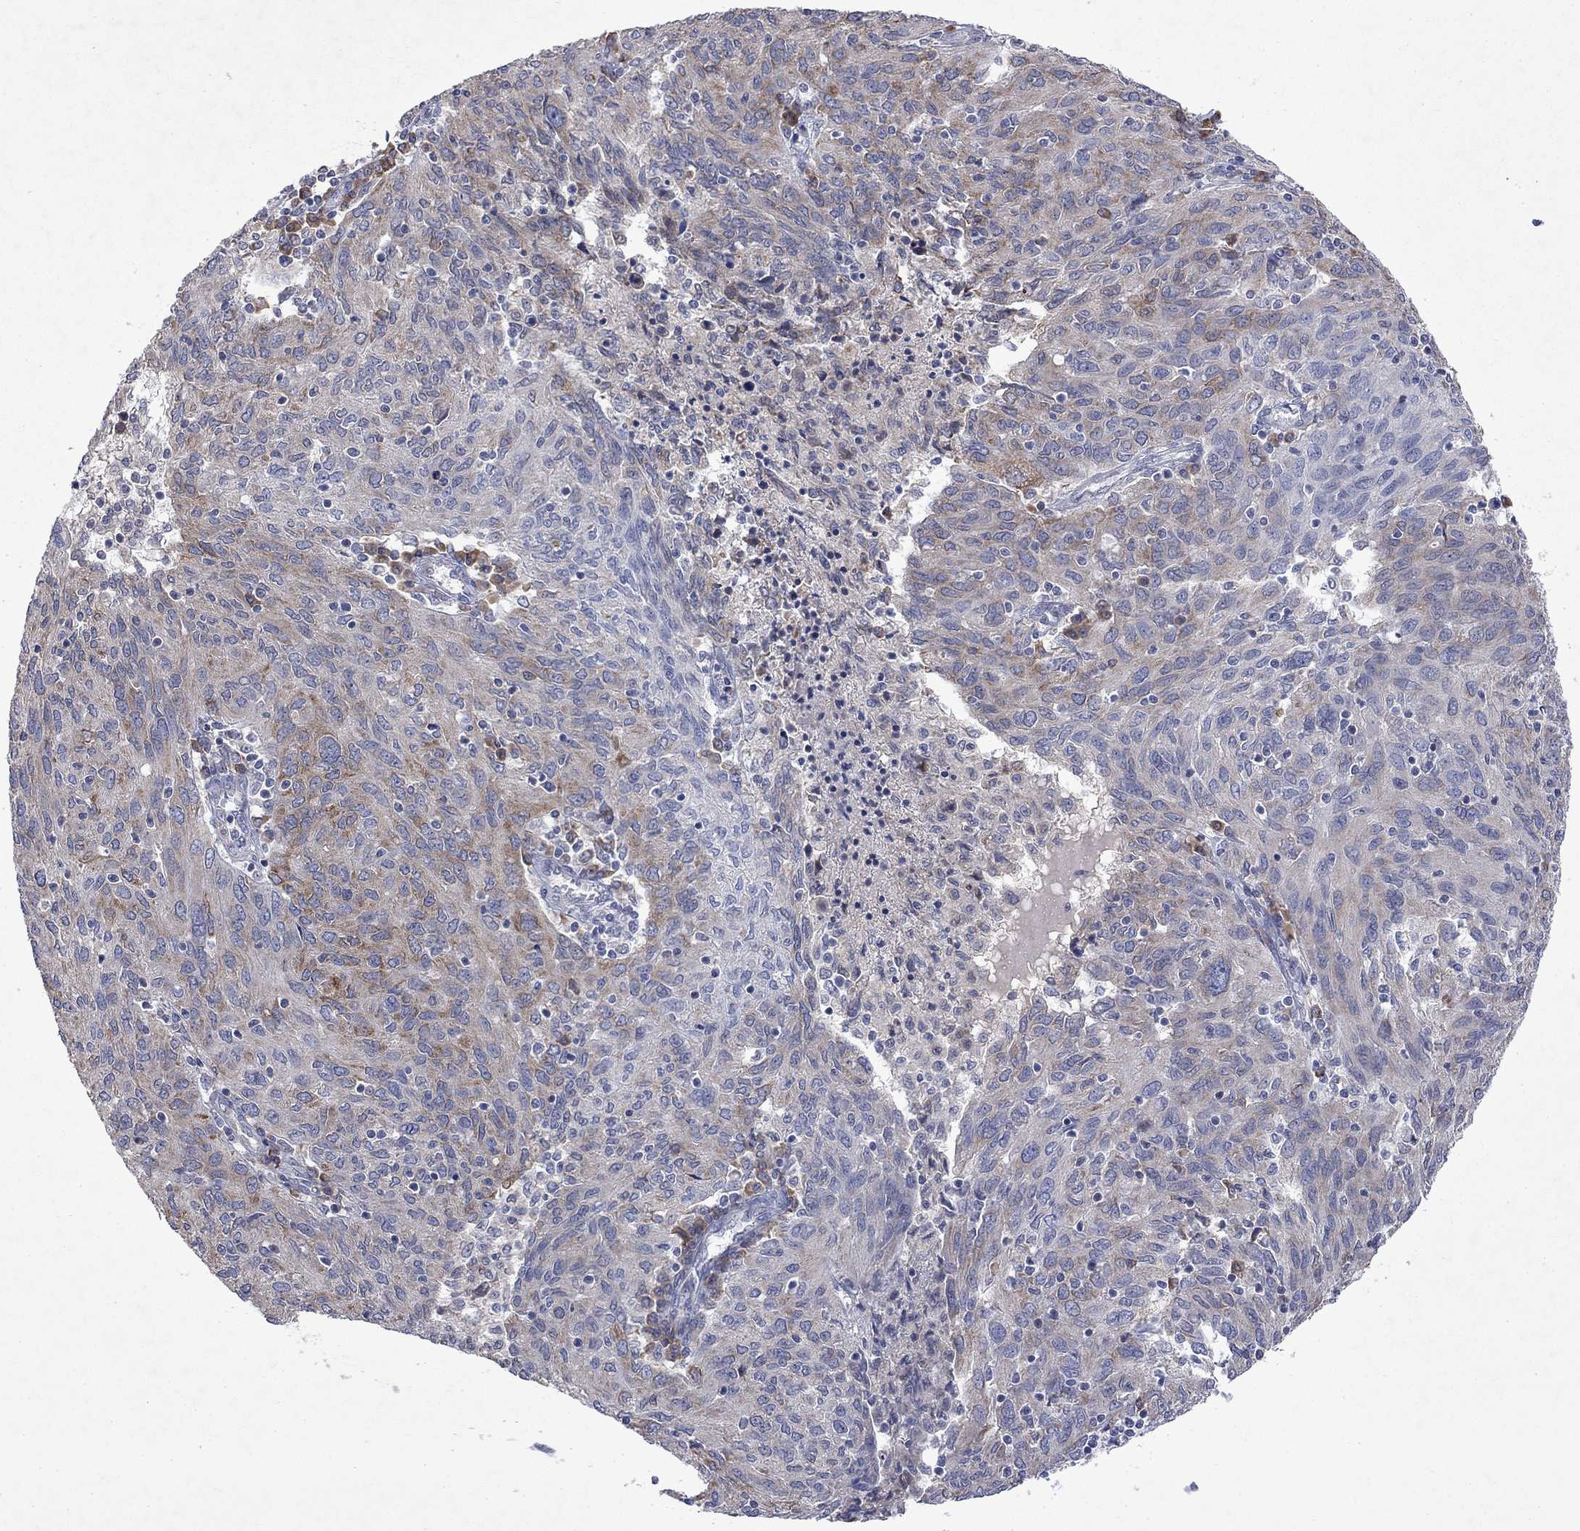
{"staining": {"intensity": "moderate", "quantity": "<25%", "location": "cytoplasmic/membranous"}, "tissue": "ovarian cancer", "cell_type": "Tumor cells", "image_type": "cancer", "snomed": [{"axis": "morphology", "description": "Carcinoma, endometroid"}, {"axis": "topography", "description": "Ovary"}], "caption": "Ovarian cancer (endometroid carcinoma) stained with immunohistochemistry (IHC) displays moderate cytoplasmic/membranous staining in about <25% of tumor cells. The protein of interest is shown in brown color, while the nuclei are stained blue.", "gene": "TMEM97", "patient": {"sex": "female", "age": 50}}